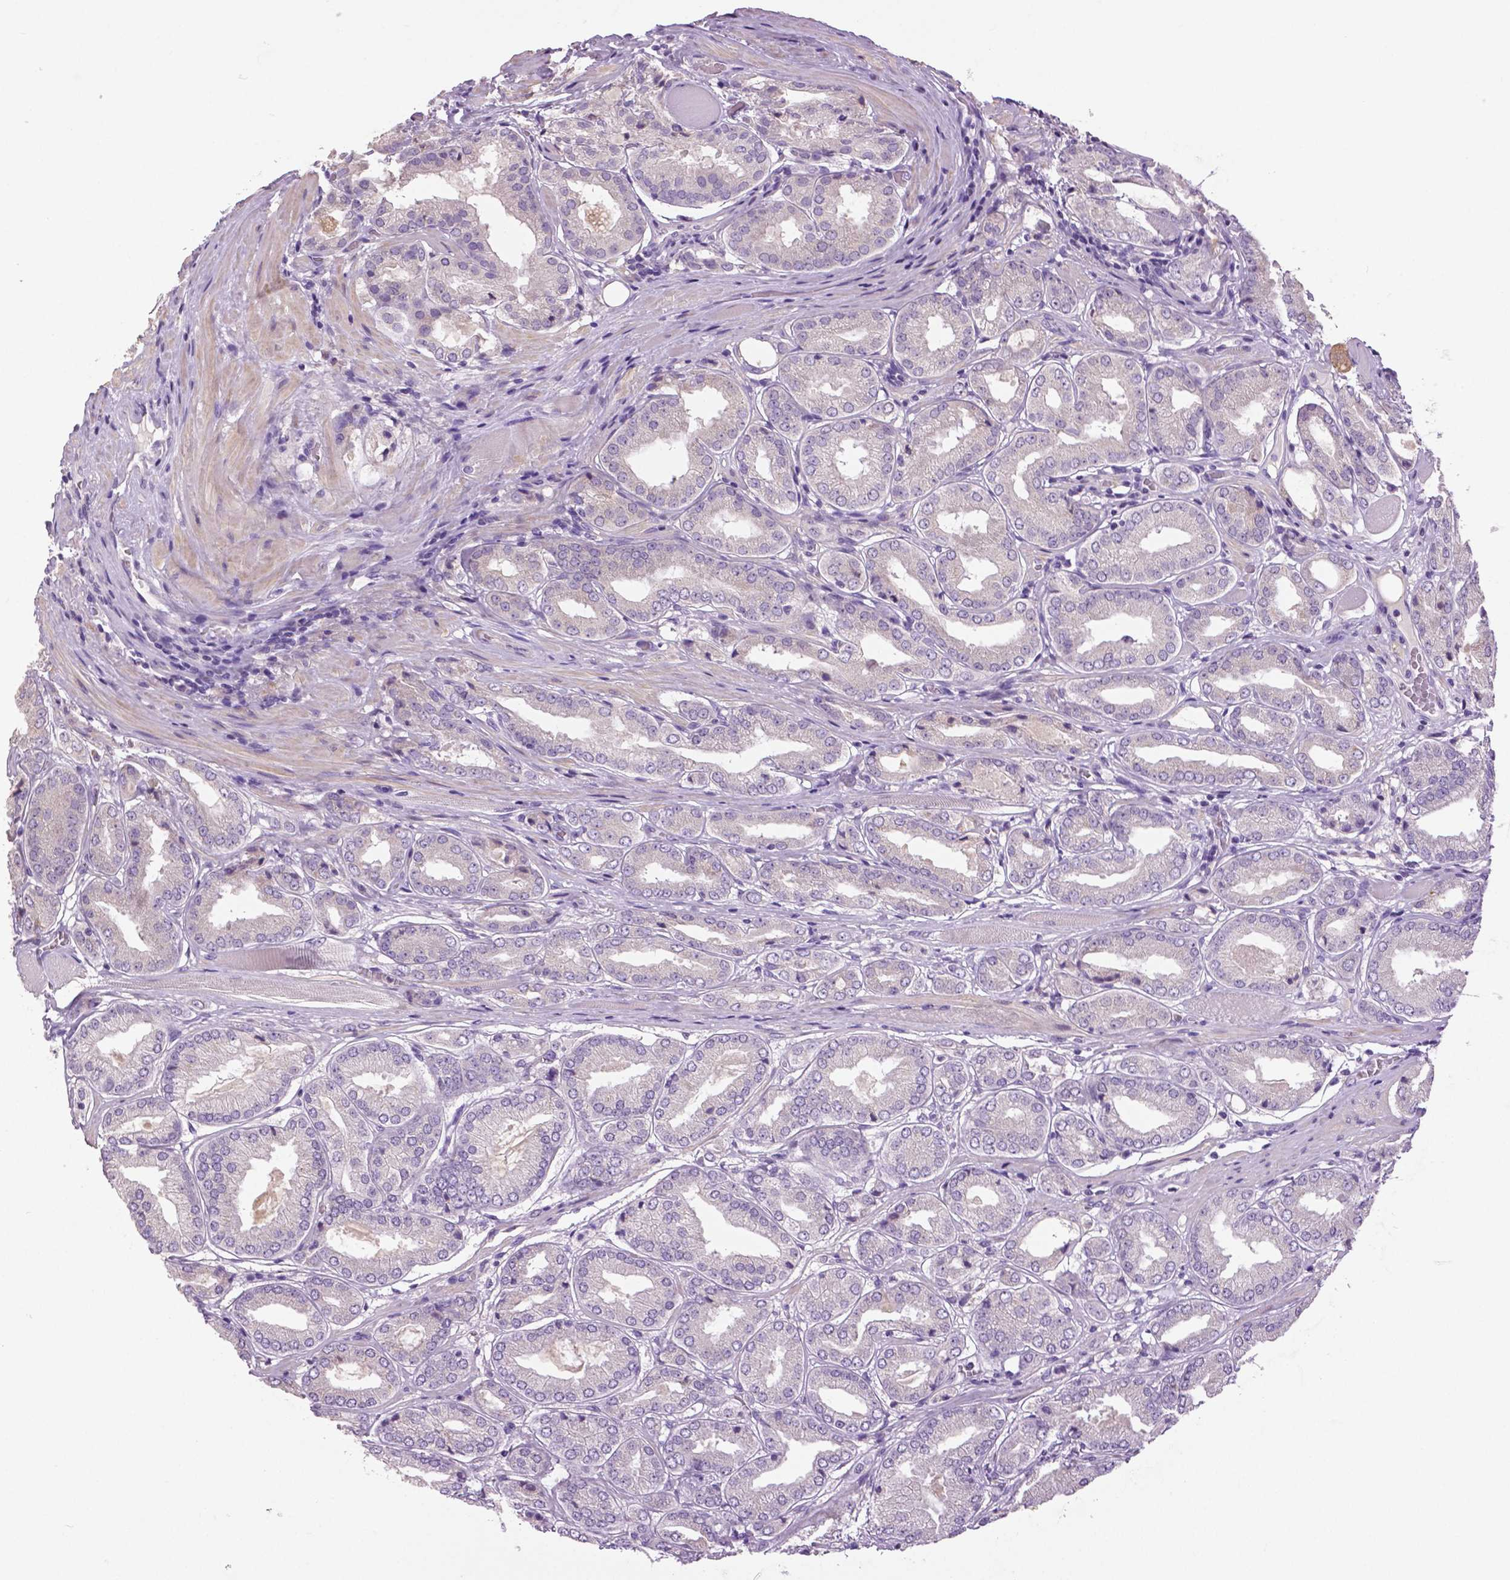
{"staining": {"intensity": "negative", "quantity": "none", "location": "none"}, "tissue": "prostate cancer", "cell_type": "Tumor cells", "image_type": "cancer", "snomed": [{"axis": "morphology", "description": "Adenocarcinoma, NOS"}, {"axis": "topography", "description": "Prostate"}], "caption": "A histopathology image of prostate cancer stained for a protein exhibits no brown staining in tumor cells. (DAB (3,3'-diaminobenzidine) immunohistochemistry (IHC) with hematoxylin counter stain).", "gene": "DNAH12", "patient": {"sex": "male", "age": 63}}